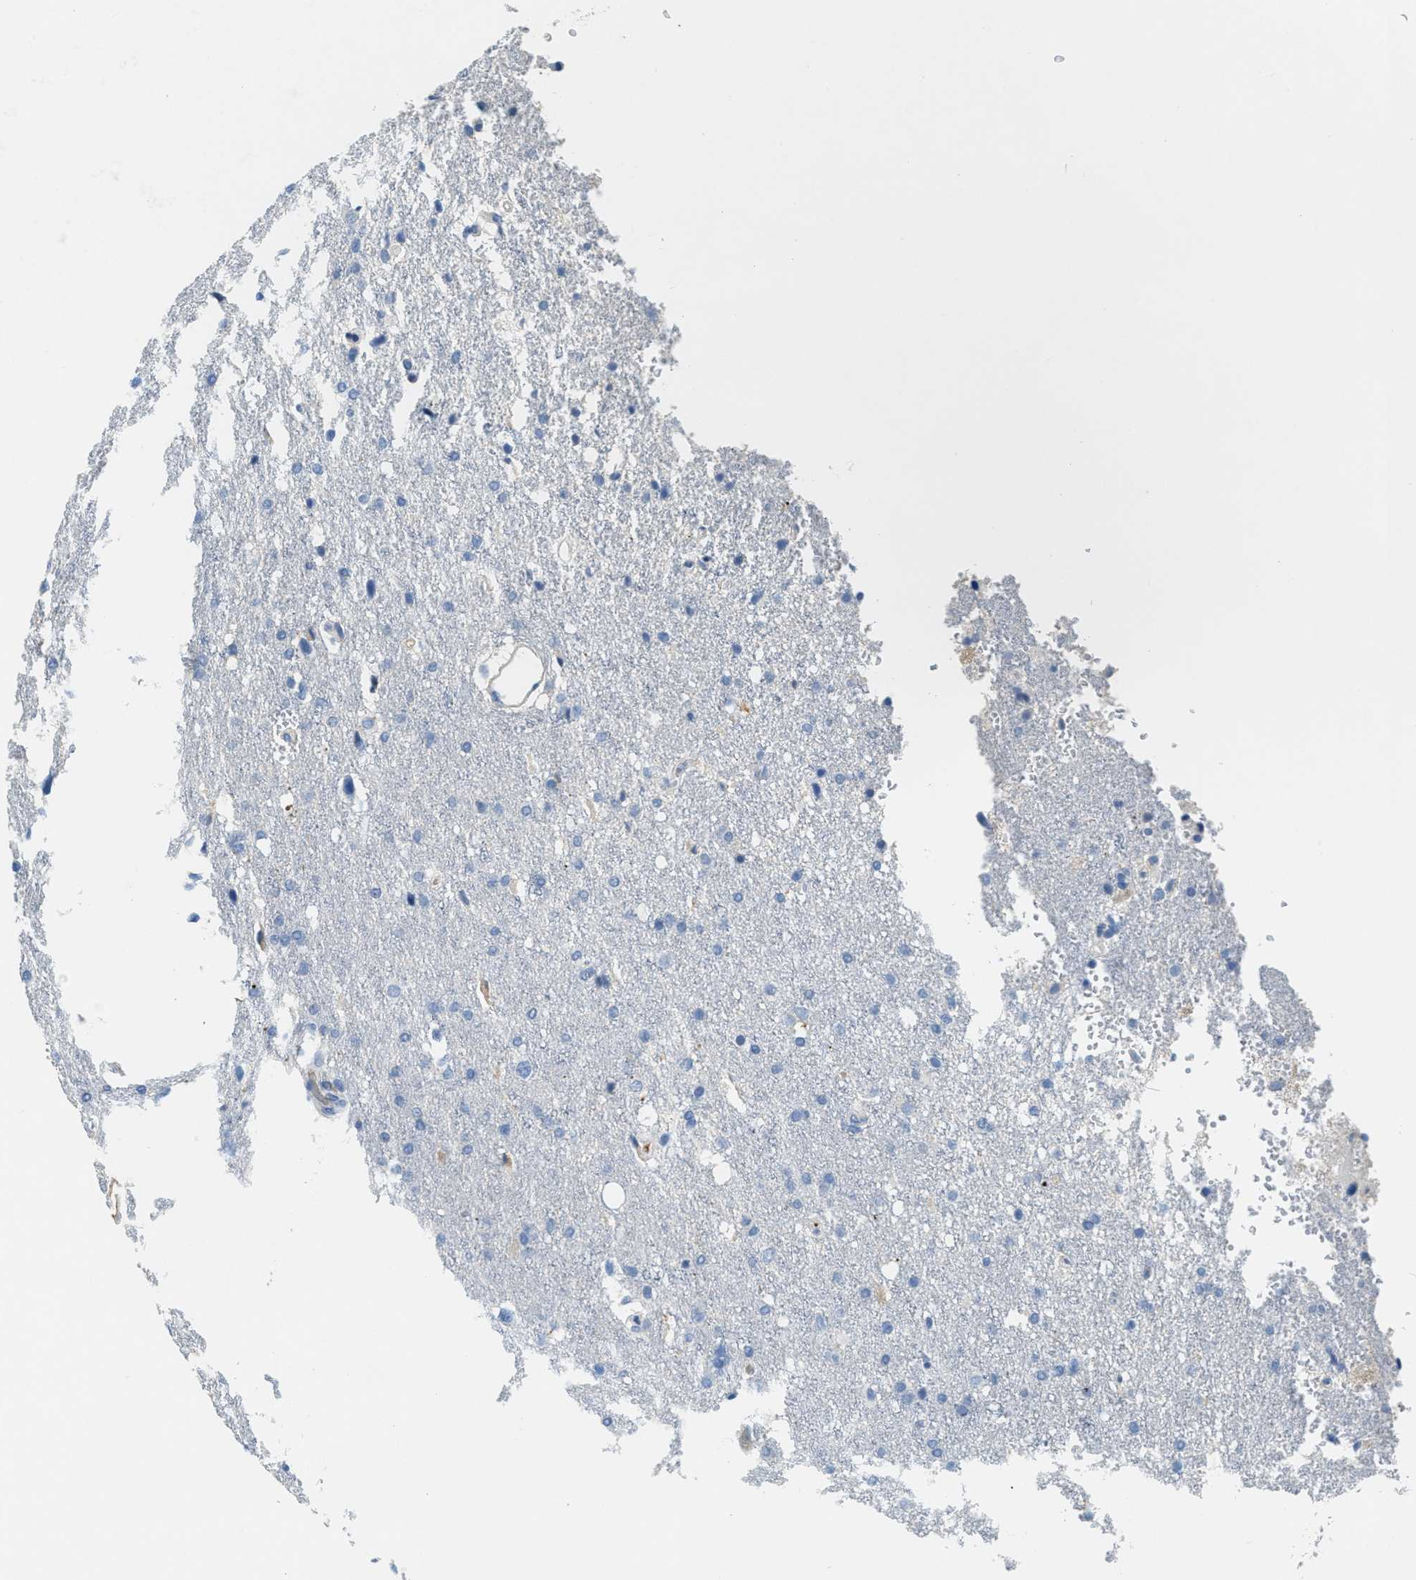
{"staining": {"intensity": "negative", "quantity": "none", "location": "none"}, "tissue": "glioma", "cell_type": "Tumor cells", "image_type": "cancer", "snomed": [{"axis": "morphology", "description": "Glioma, malignant, High grade"}, {"axis": "topography", "description": "Brain"}], "caption": "IHC of malignant glioma (high-grade) exhibits no expression in tumor cells.", "gene": "A2M", "patient": {"sex": "female", "age": 58}}